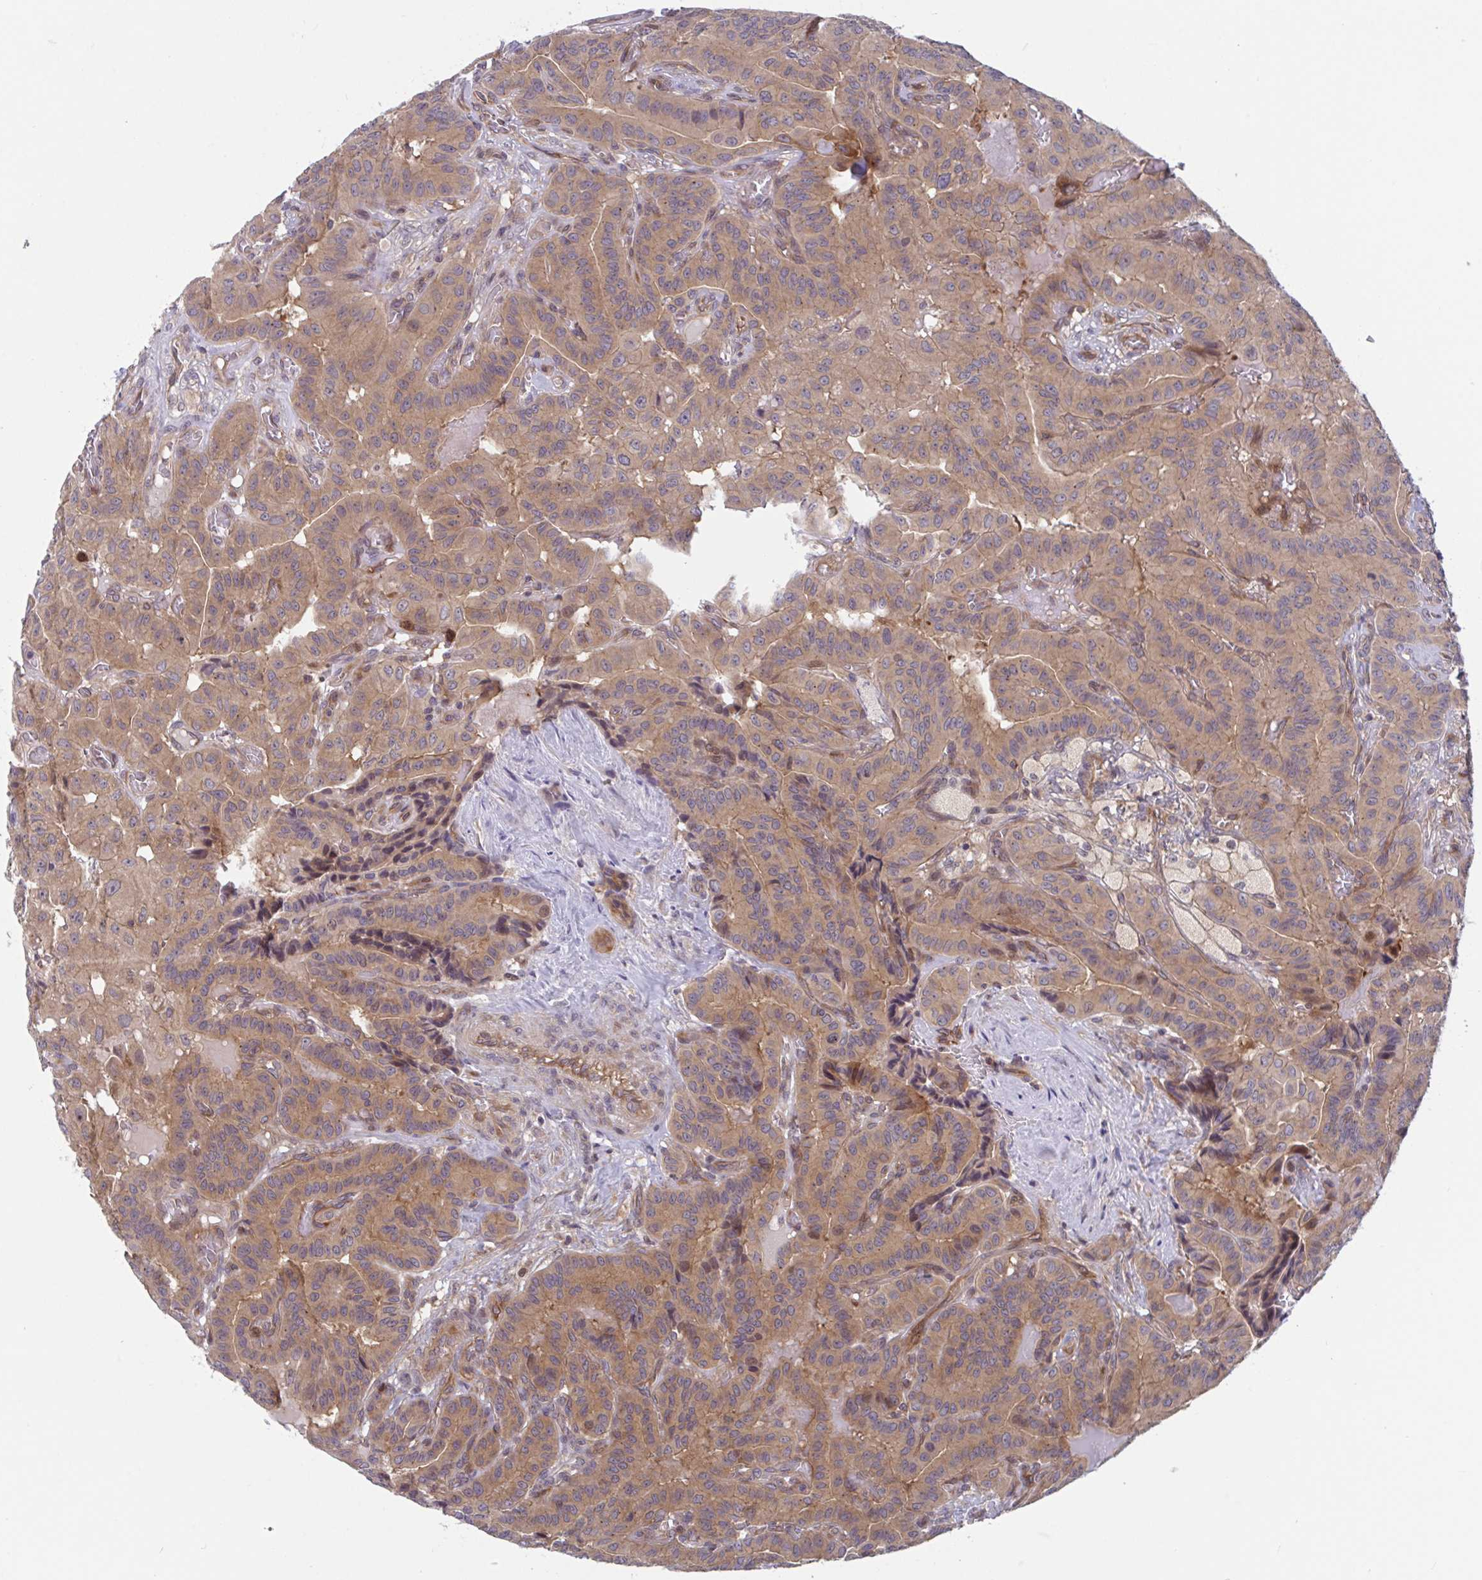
{"staining": {"intensity": "weak", "quantity": "25%-75%", "location": "cytoplasmic/membranous,nuclear"}, "tissue": "thyroid cancer", "cell_type": "Tumor cells", "image_type": "cancer", "snomed": [{"axis": "morphology", "description": "Papillary adenocarcinoma, NOS"}, {"axis": "morphology", "description": "Papillary adenoma metastatic"}, {"axis": "topography", "description": "Thyroid gland"}], "caption": "Thyroid cancer (papillary adenocarcinoma) tissue reveals weak cytoplasmic/membranous and nuclear expression in approximately 25%-75% of tumor cells", "gene": "LMNTD2", "patient": {"sex": "male", "age": 87}}